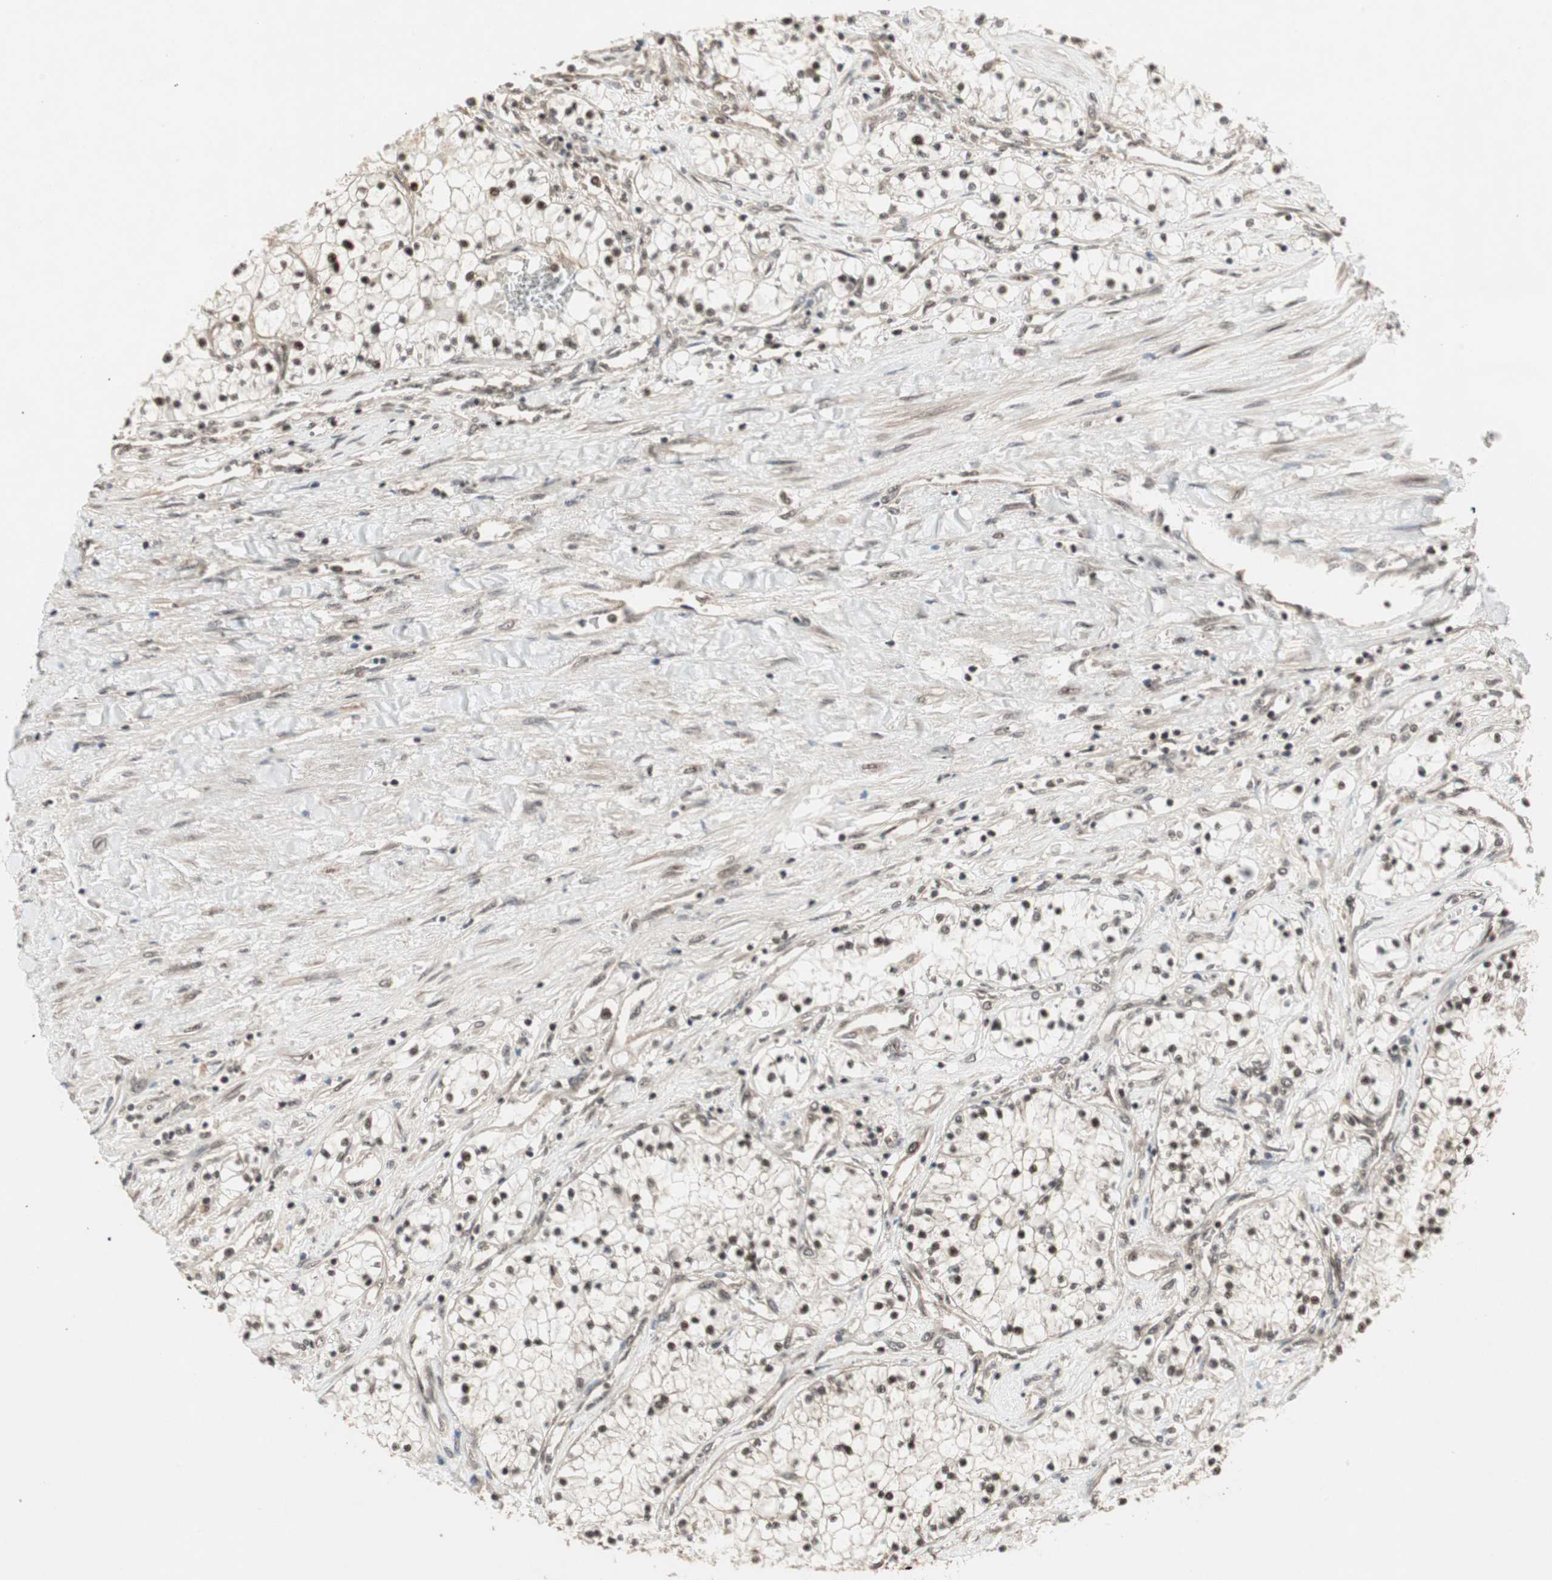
{"staining": {"intensity": "moderate", "quantity": ">75%", "location": "nuclear"}, "tissue": "renal cancer", "cell_type": "Tumor cells", "image_type": "cancer", "snomed": [{"axis": "morphology", "description": "Adenocarcinoma, NOS"}, {"axis": "topography", "description": "Kidney"}], "caption": "A high-resolution image shows IHC staining of renal cancer, which shows moderate nuclear positivity in about >75% of tumor cells.", "gene": "CSNK2B", "patient": {"sex": "male", "age": 68}}